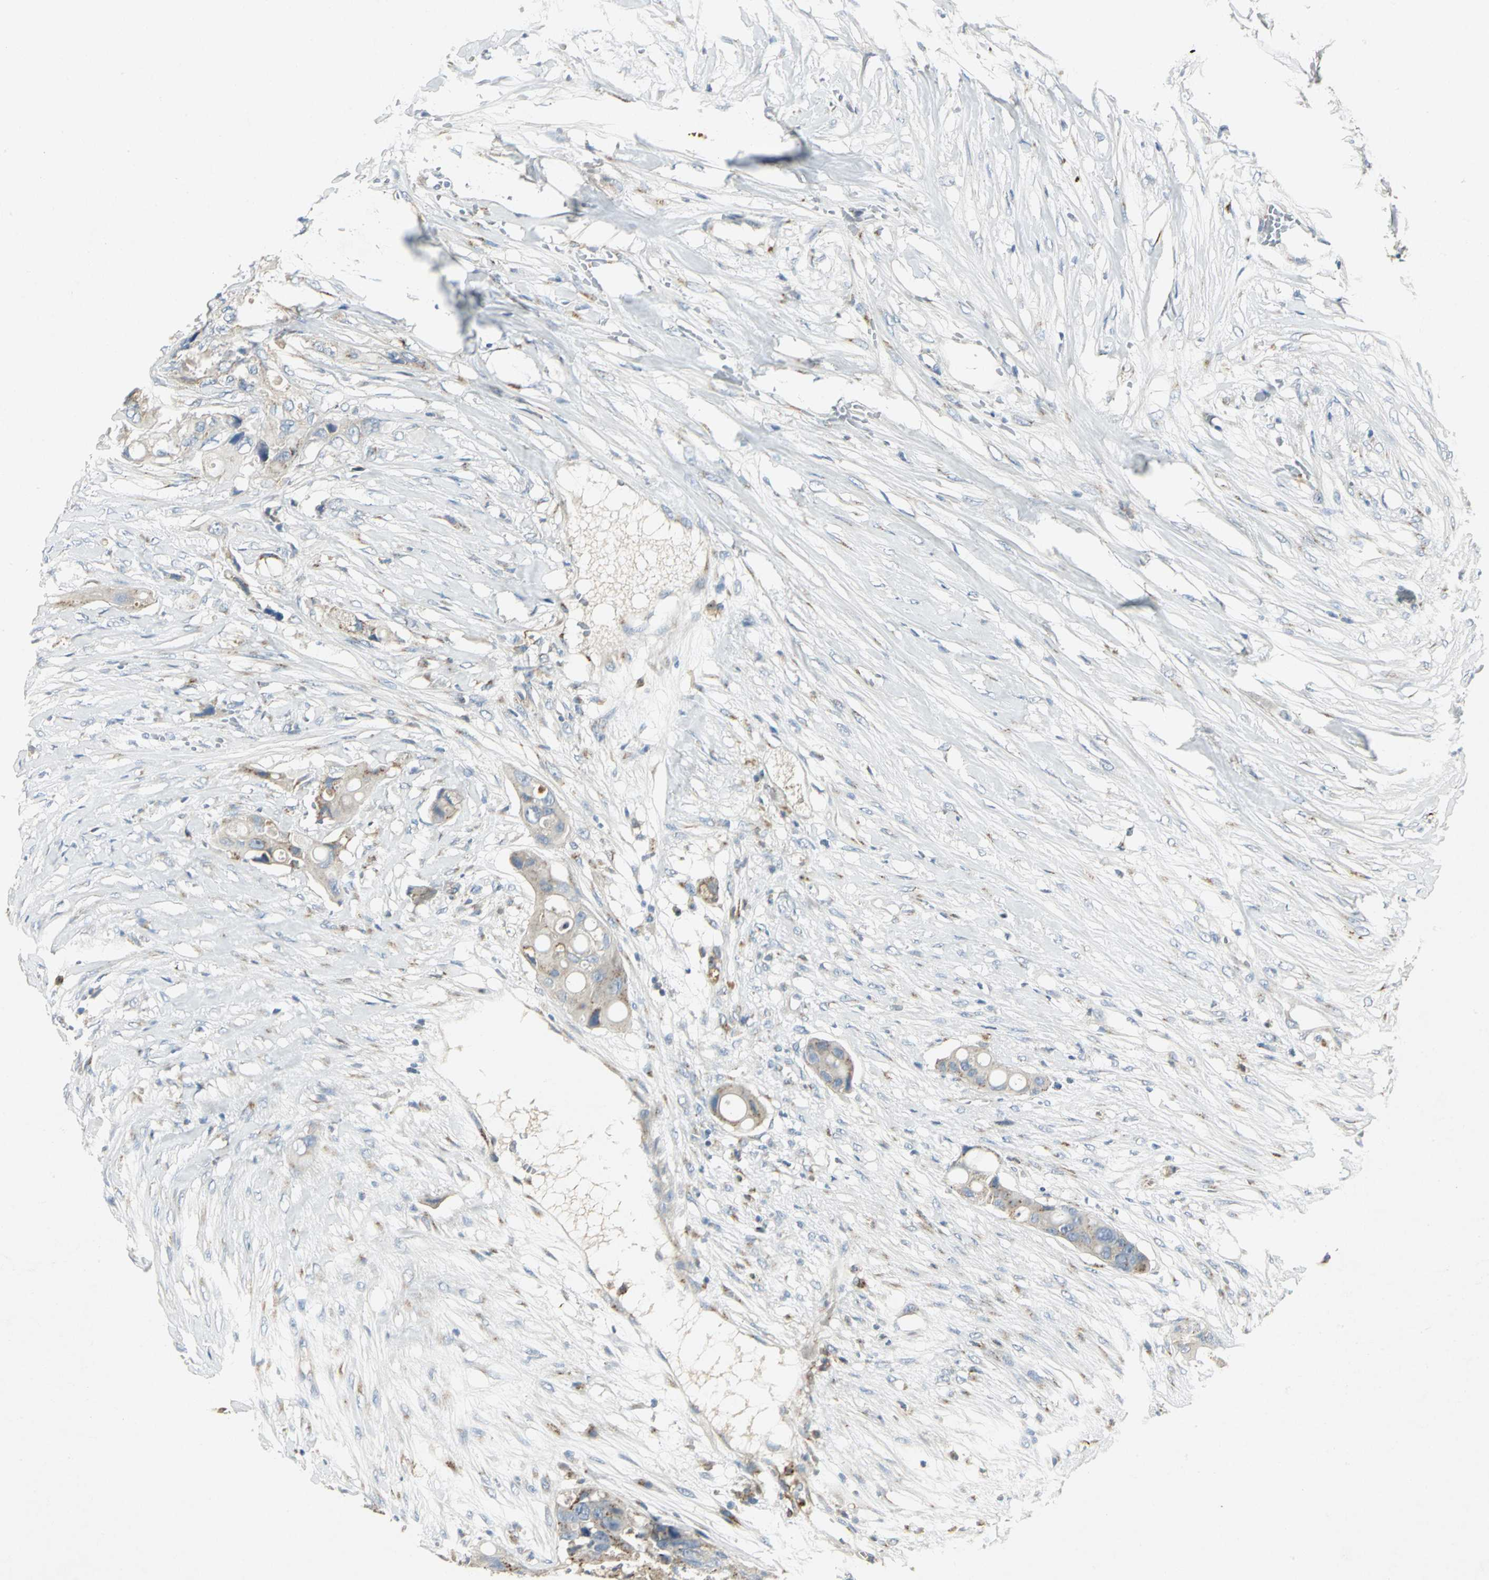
{"staining": {"intensity": "weak", "quantity": "25%-75%", "location": "cytoplasmic/membranous"}, "tissue": "colorectal cancer", "cell_type": "Tumor cells", "image_type": "cancer", "snomed": [{"axis": "morphology", "description": "Adenocarcinoma, NOS"}, {"axis": "topography", "description": "Colon"}], "caption": "About 25%-75% of tumor cells in human colorectal cancer (adenocarcinoma) show weak cytoplasmic/membranous protein expression as visualized by brown immunohistochemical staining.", "gene": "TM9SF2", "patient": {"sex": "female", "age": 57}}